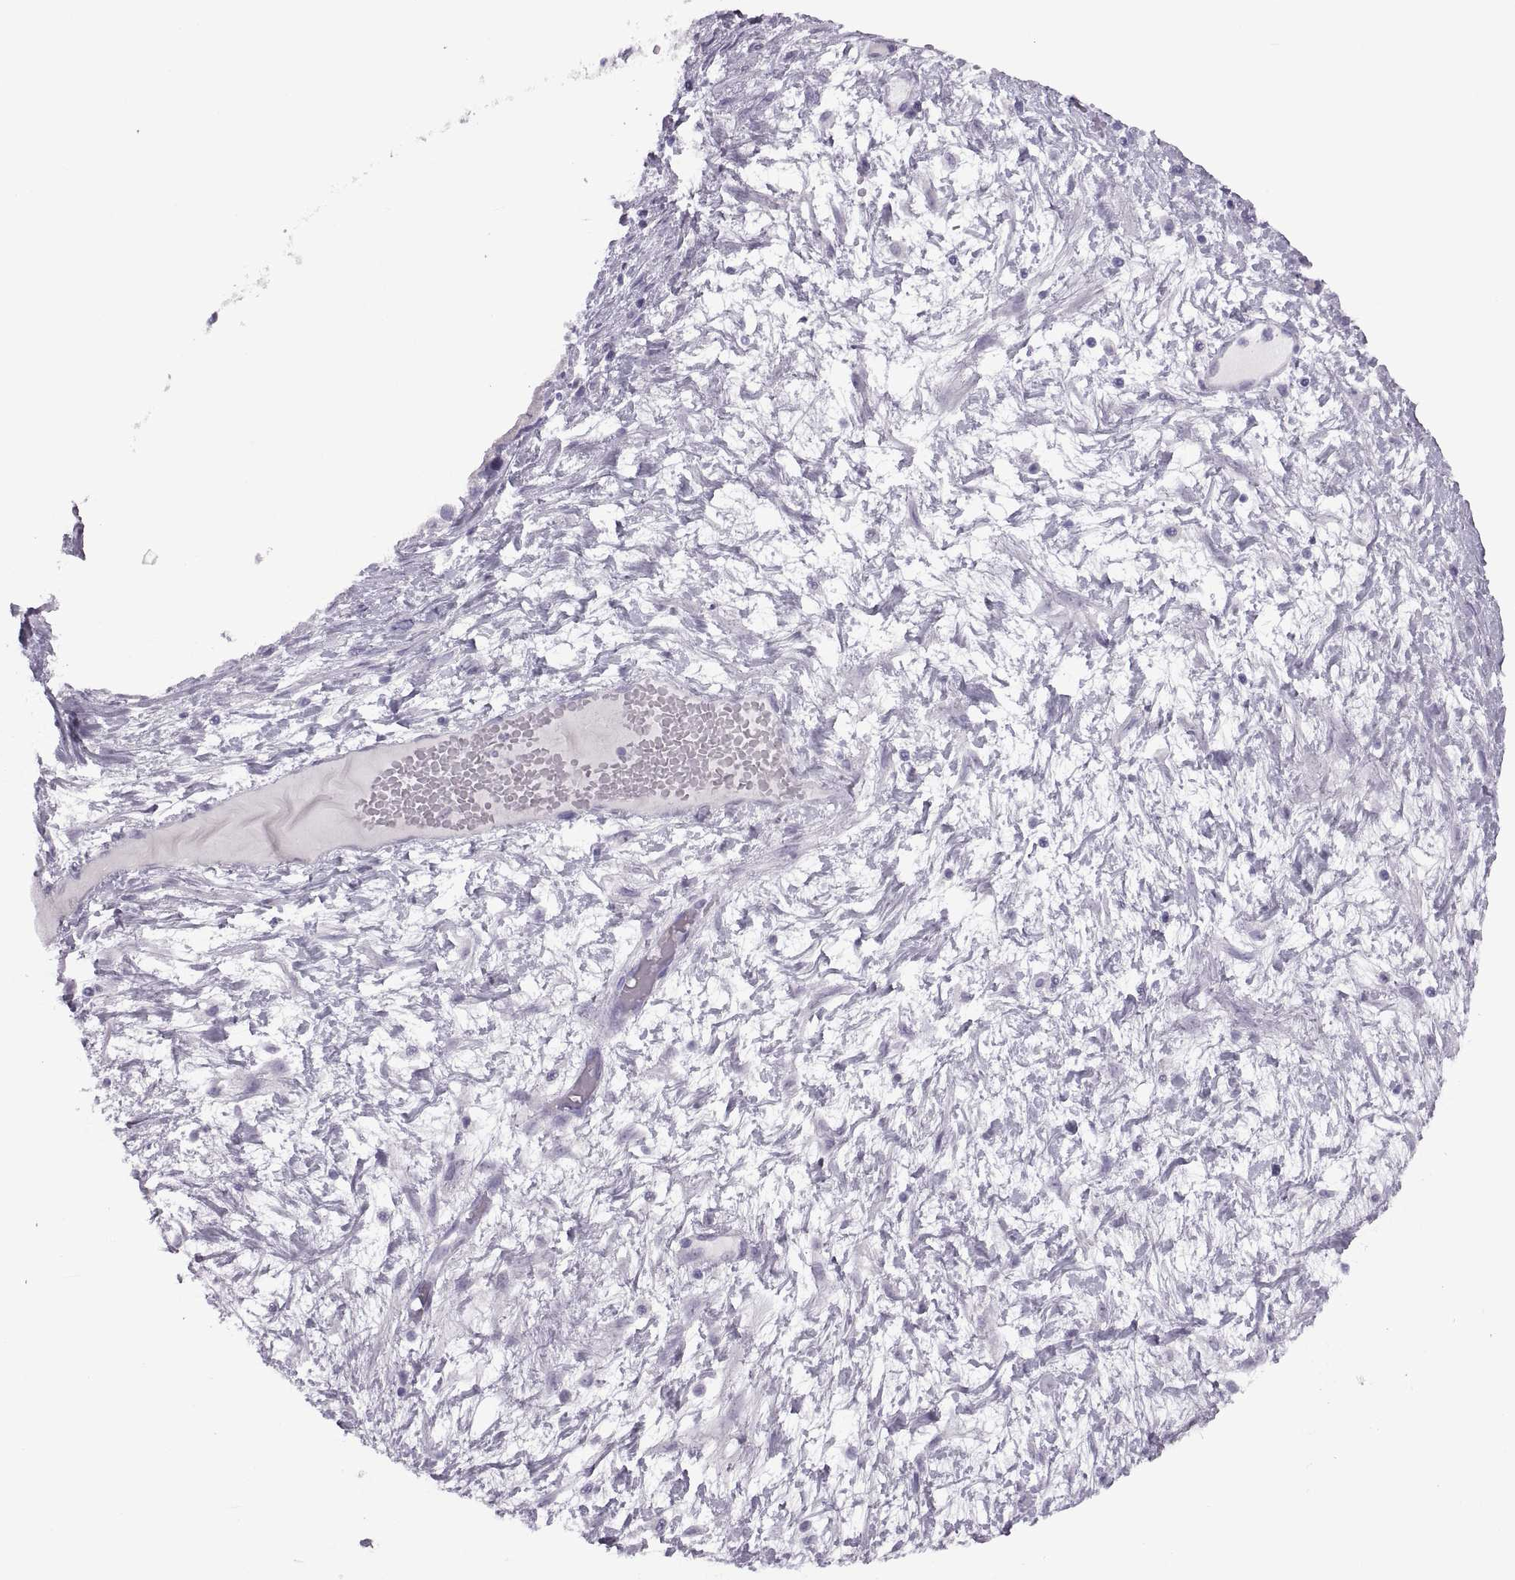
{"staining": {"intensity": "negative", "quantity": "none", "location": "none"}, "tissue": "ovarian cancer", "cell_type": "Tumor cells", "image_type": "cancer", "snomed": [{"axis": "morphology", "description": "Cystadenocarcinoma, serous, NOS"}, {"axis": "topography", "description": "Ovary"}], "caption": "An immunohistochemistry micrograph of serous cystadenocarcinoma (ovarian) is shown. There is no staining in tumor cells of serous cystadenocarcinoma (ovarian). (DAB immunohistochemistry with hematoxylin counter stain).", "gene": "FAM24A", "patient": {"sex": "female", "age": 54}}